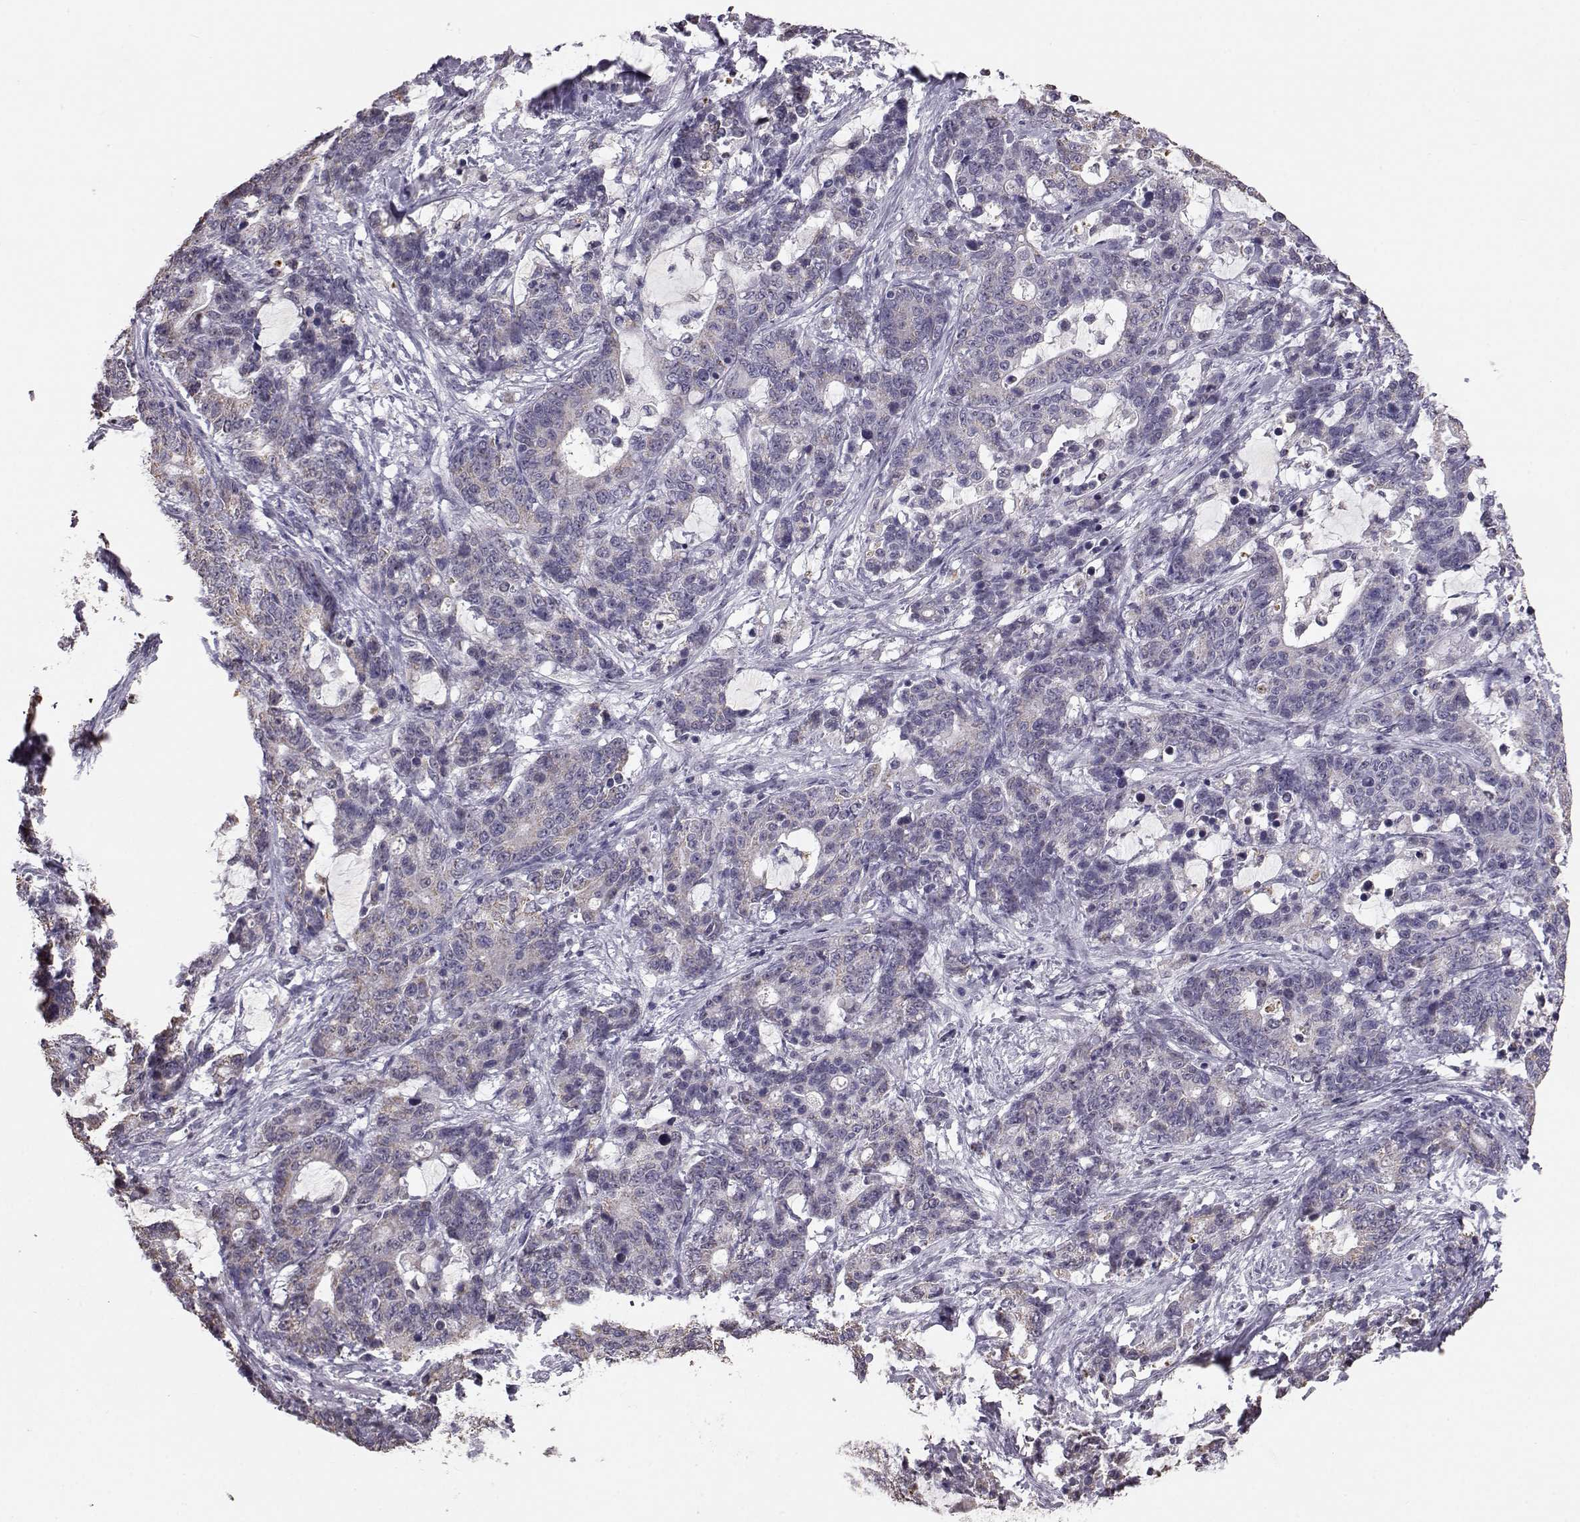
{"staining": {"intensity": "weak", "quantity": "<25%", "location": "cytoplasmic/membranous"}, "tissue": "stomach cancer", "cell_type": "Tumor cells", "image_type": "cancer", "snomed": [{"axis": "morphology", "description": "Normal tissue, NOS"}, {"axis": "morphology", "description": "Adenocarcinoma, NOS"}, {"axis": "topography", "description": "Stomach"}], "caption": "Immunohistochemical staining of human stomach adenocarcinoma displays no significant staining in tumor cells.", "gene": "ALDH3A1", "patient": {"sex": "female", "age": 64}}